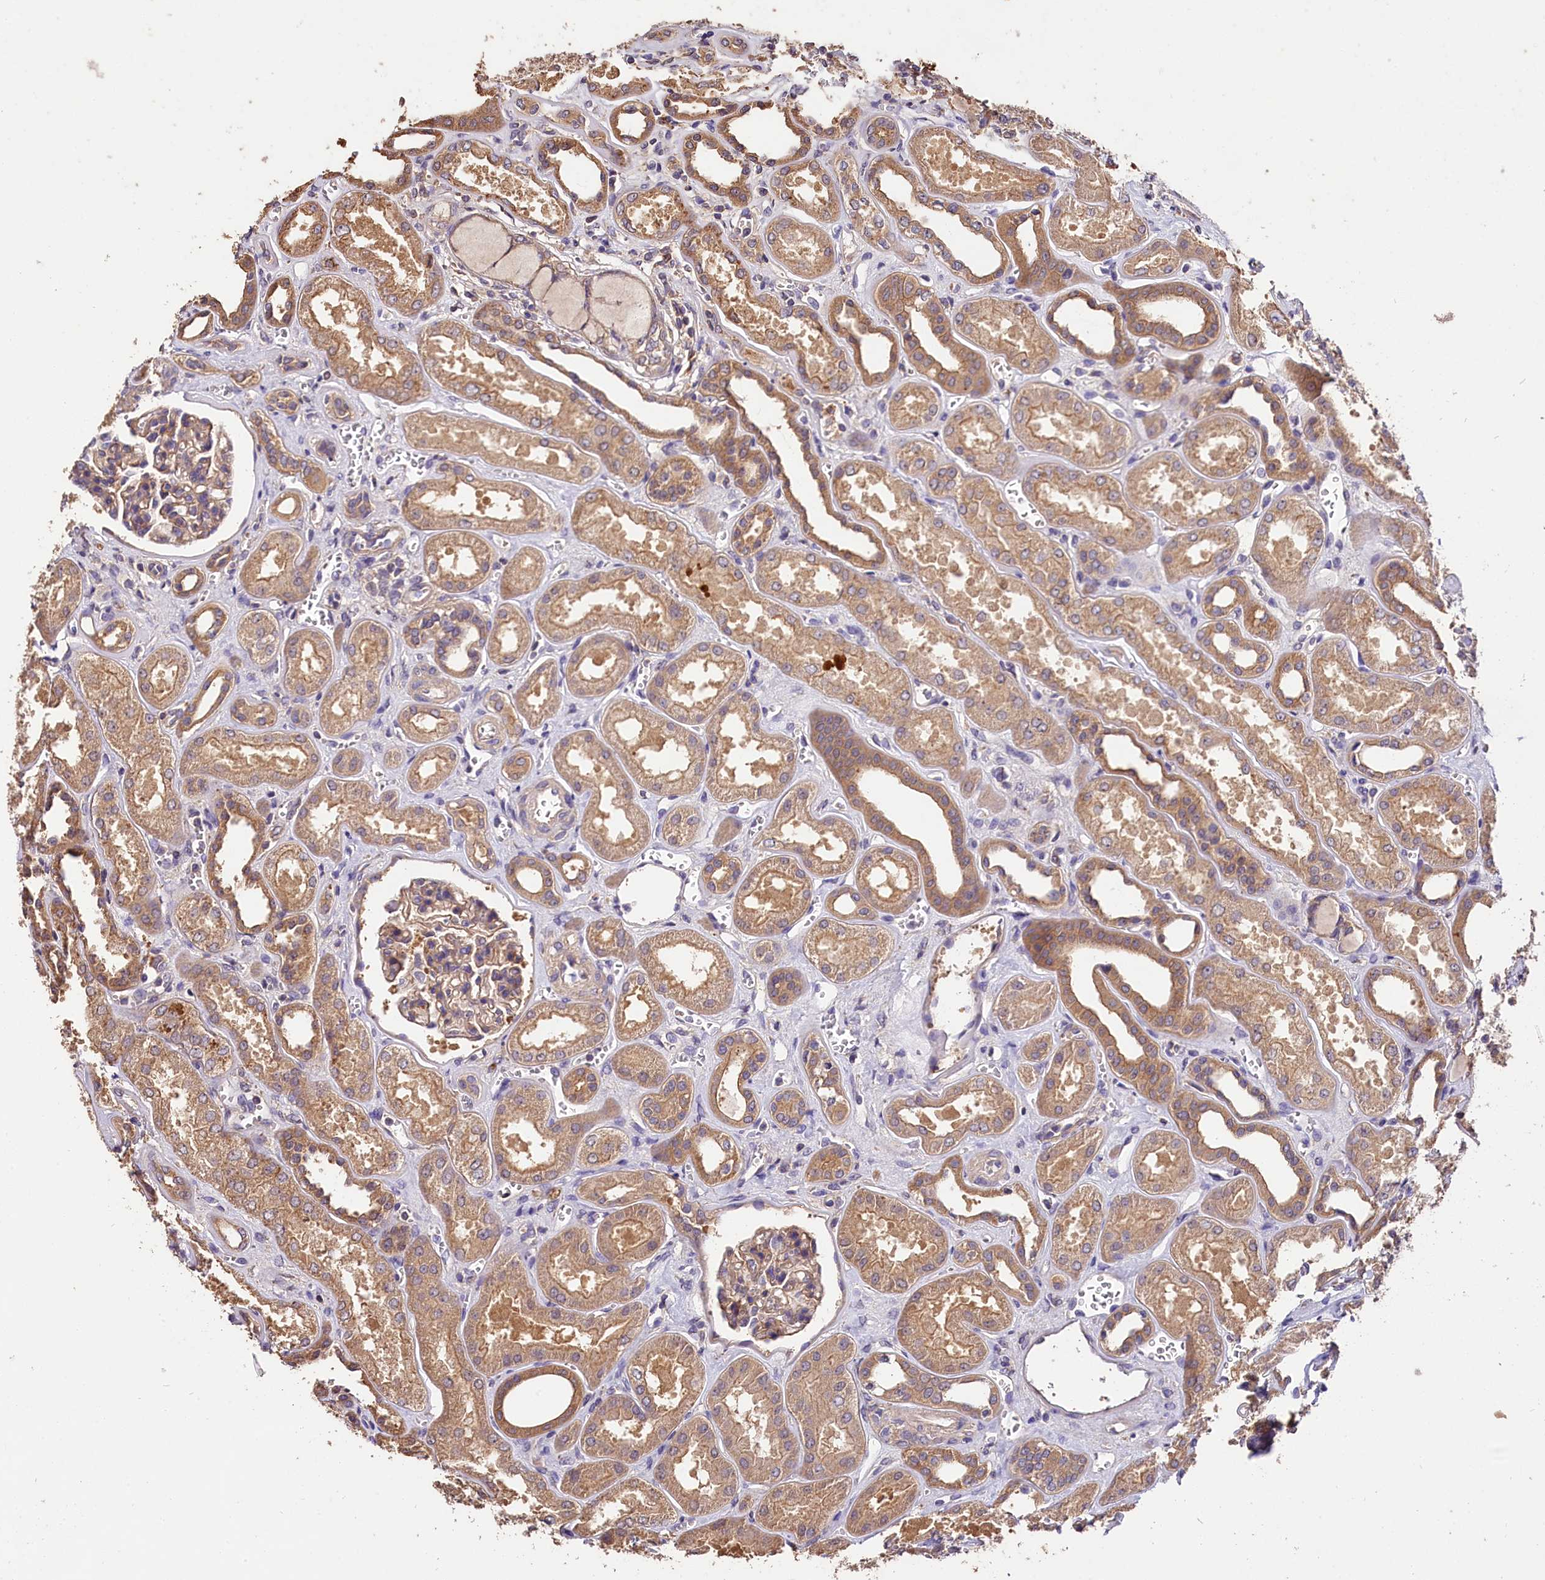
{"staining": {"intensity": "weak", "quantity": "25%-75%", "location": "cytoplasmic/membranous"}, "tissue": "kidney", "cell_type": "Cells in glomeruli", "image_type": "normal", "snomed": [{"axis": "morphology", "description": "Normal tissue, NOS"}, {"axis": "morphology", "description": "Adenocarcinoma, NOS"}, {"axis": "topography", "description": "Kidney"}], "caption": "Cells in glomeruli show low levels of weak cytoplasmic/membranous expression in about 25%-75% of cells in unremarkable human kidney. Nuclei are stained in blue.", "gene": "OAS3", "patient": {"sex": "female", "age": 68}}